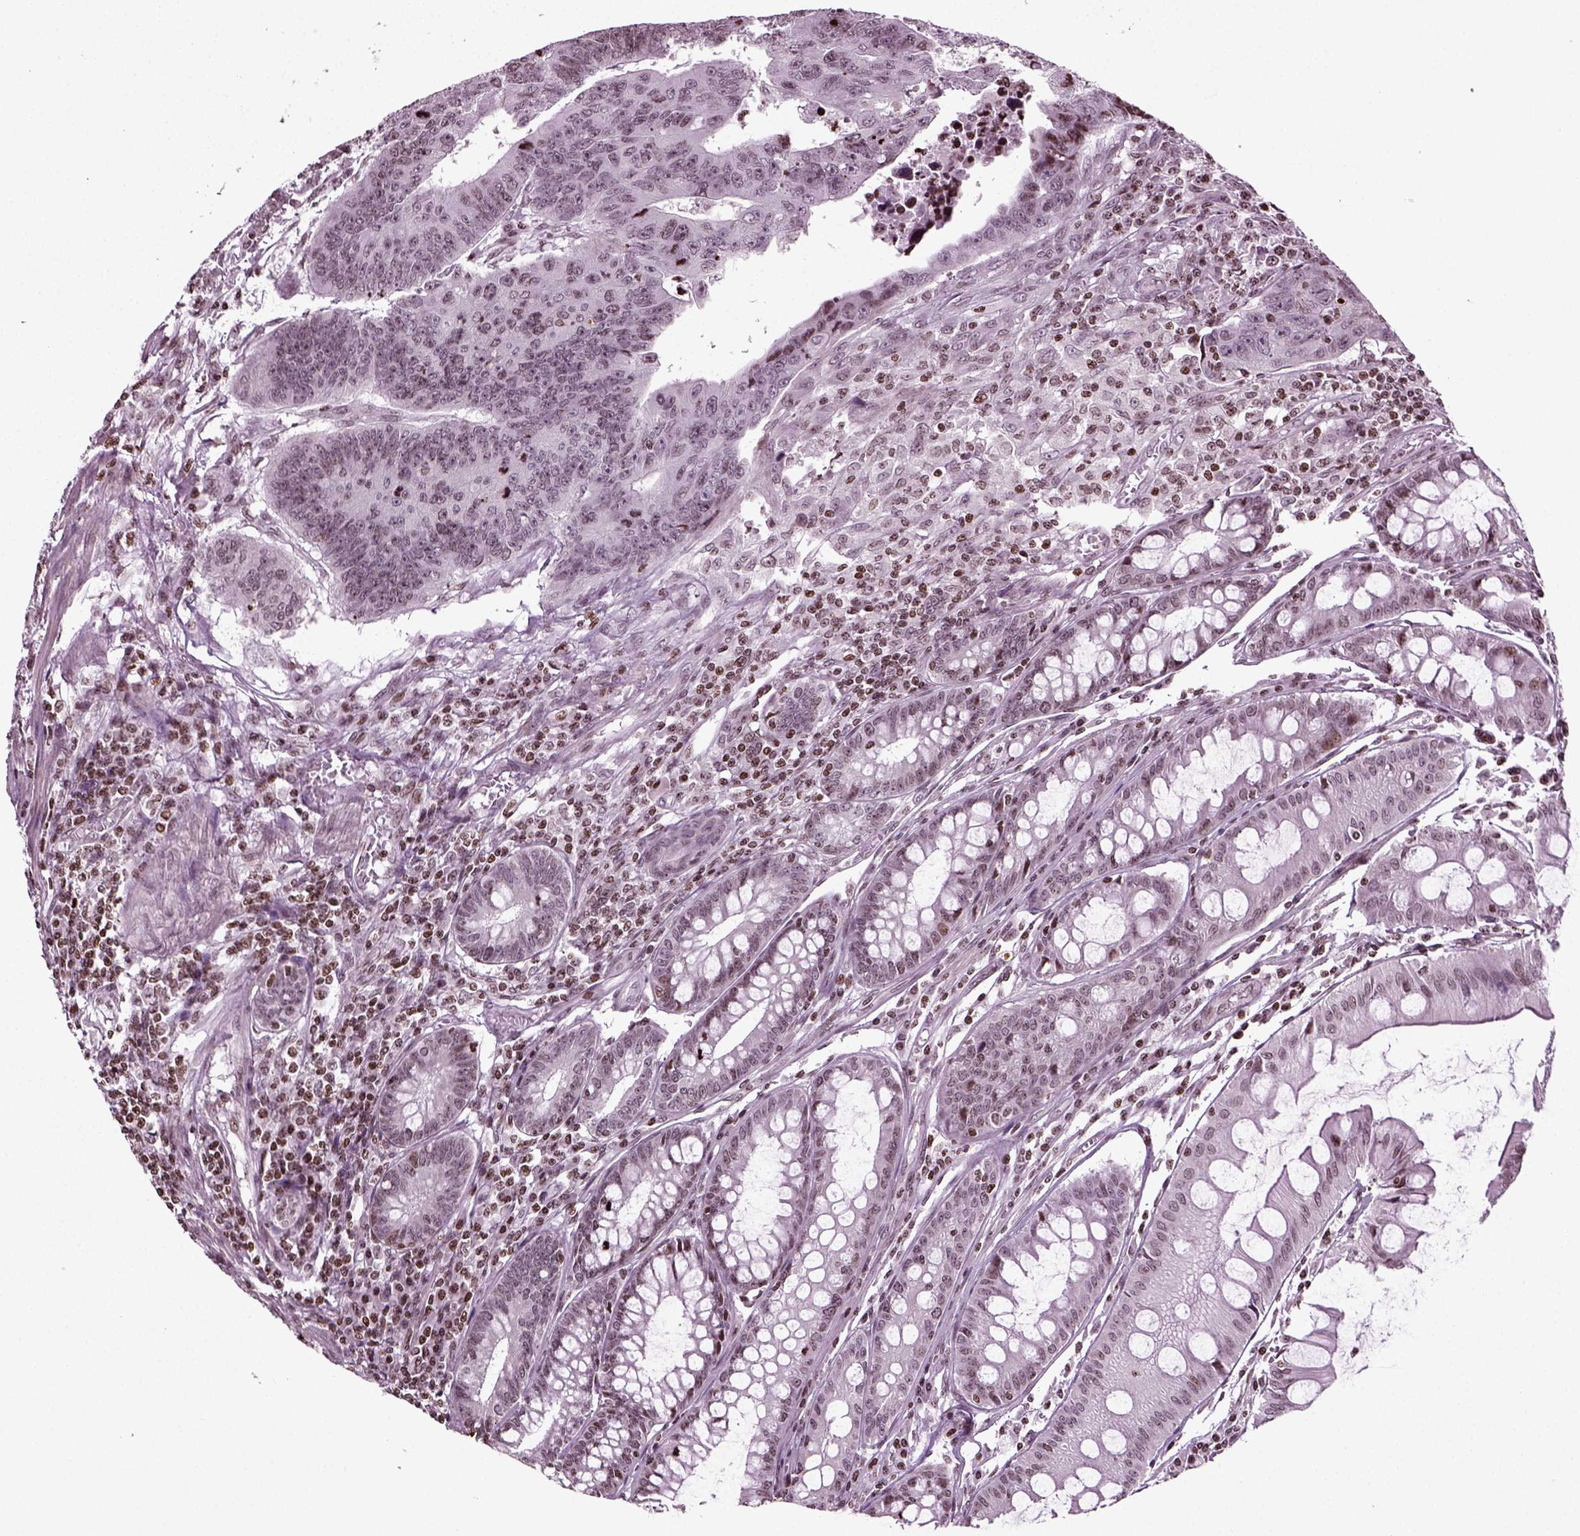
{"staining": {"intensity": "negative", "quantity": "none", "location": "none"}, "tissue": "colorectal cancer", "cell_type": "Tumor cells", "image_type": "cancer", "snomed": [{"axis": "morphology", "description": "Adenocarcinoma, NOS"}, {"axis": "topography", "description": "Rectum"}], "caption": "Human colorectal cancer stained for a protein using immunohistochemistry (IHC) exhibits no staining in tumor cells.", "gene": "HEYL", "patient": {"sex": "female", "age": 85}}